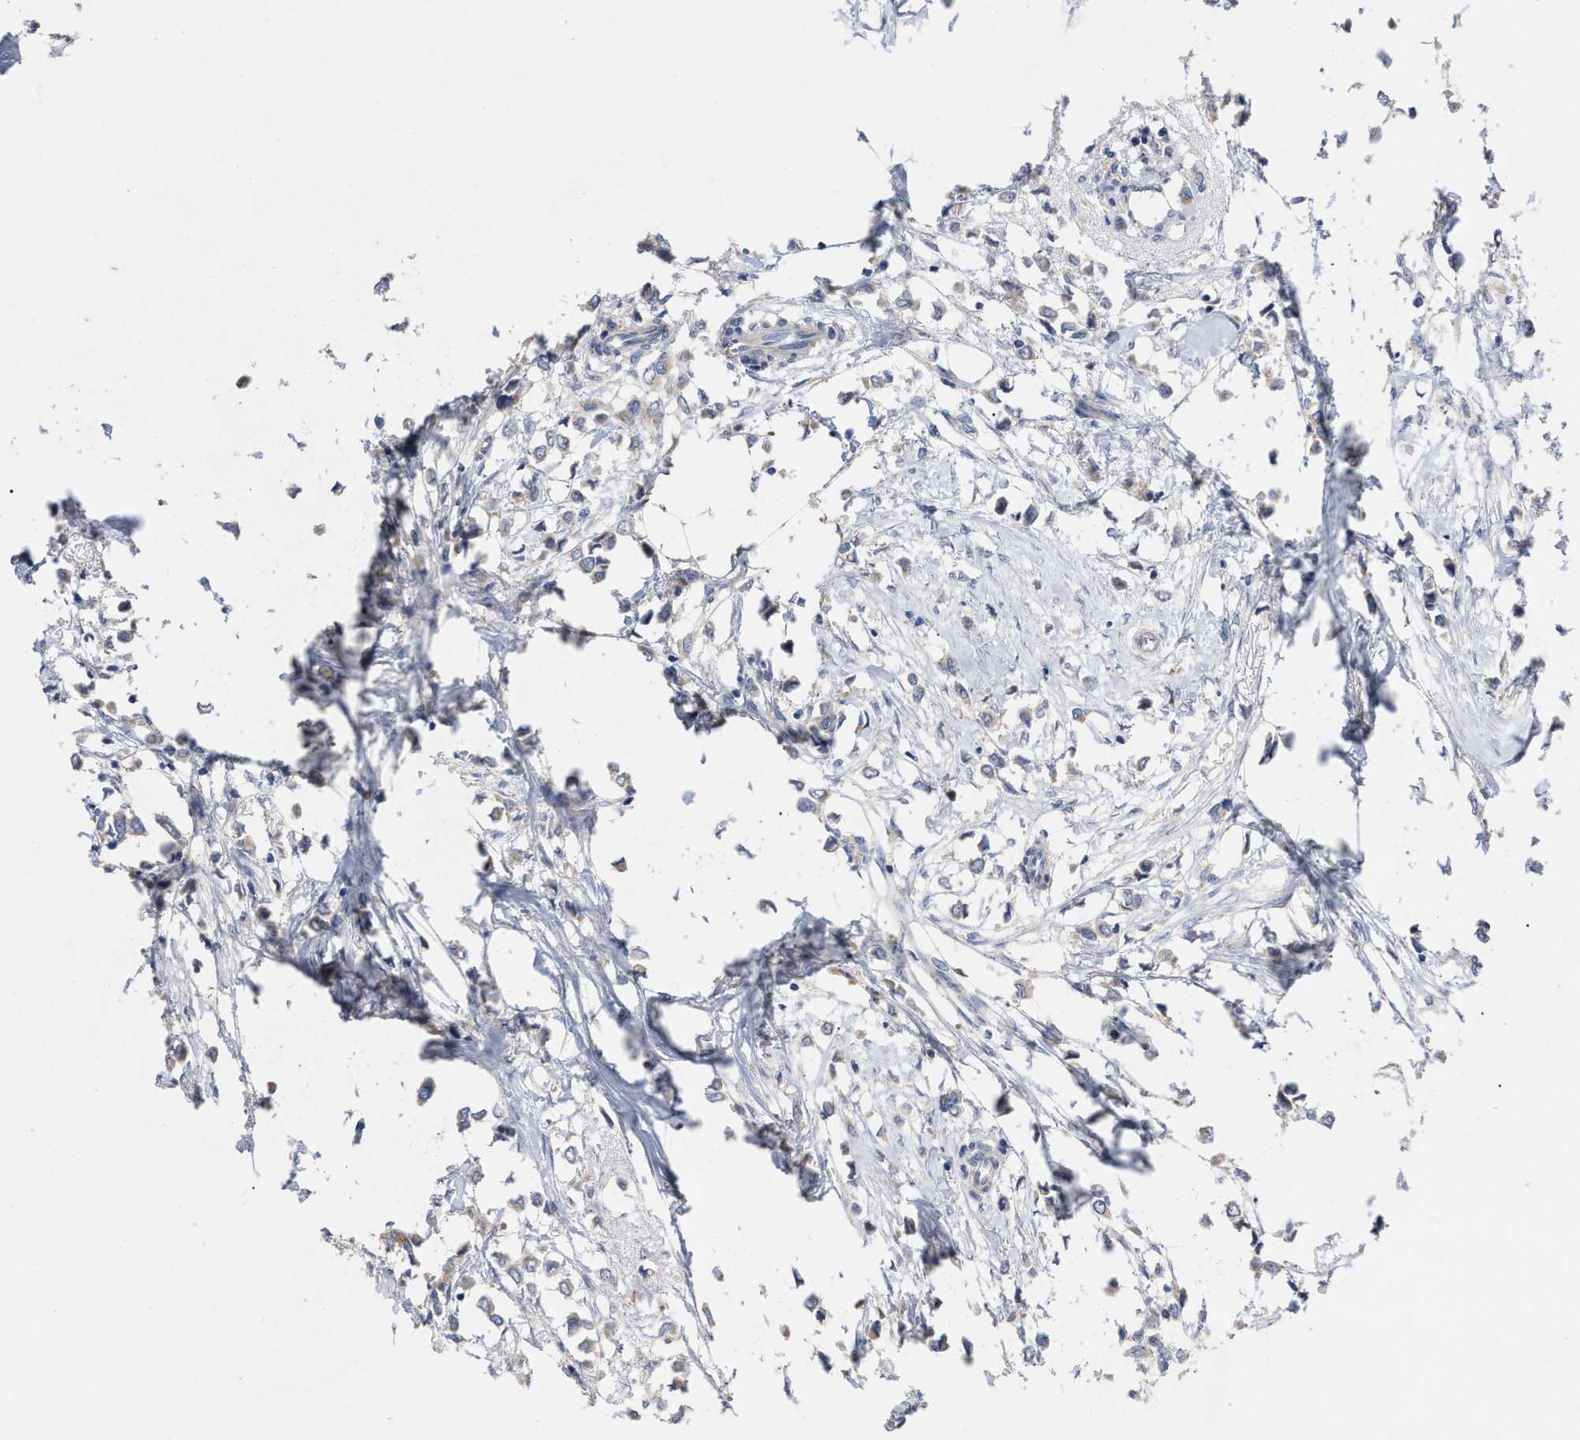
{"staining": {"intensity": "negative", "quantity": "none", "location": "none"}, "tissue": "breast cancer", "cell_type": "Tumor cells", "image_type": "cancer", "snomed": [{"axis": "morphology", "description": "Lobular carcinoma"}, {"axis": "topography", "description": "Breast"}], "caption": "This is an immunohistochemistry (IHC) micrograph of breast cancer. There is no expression in tumor cells.", "gene": "VIP", "patient": {"sex": "female", "age": 51}}